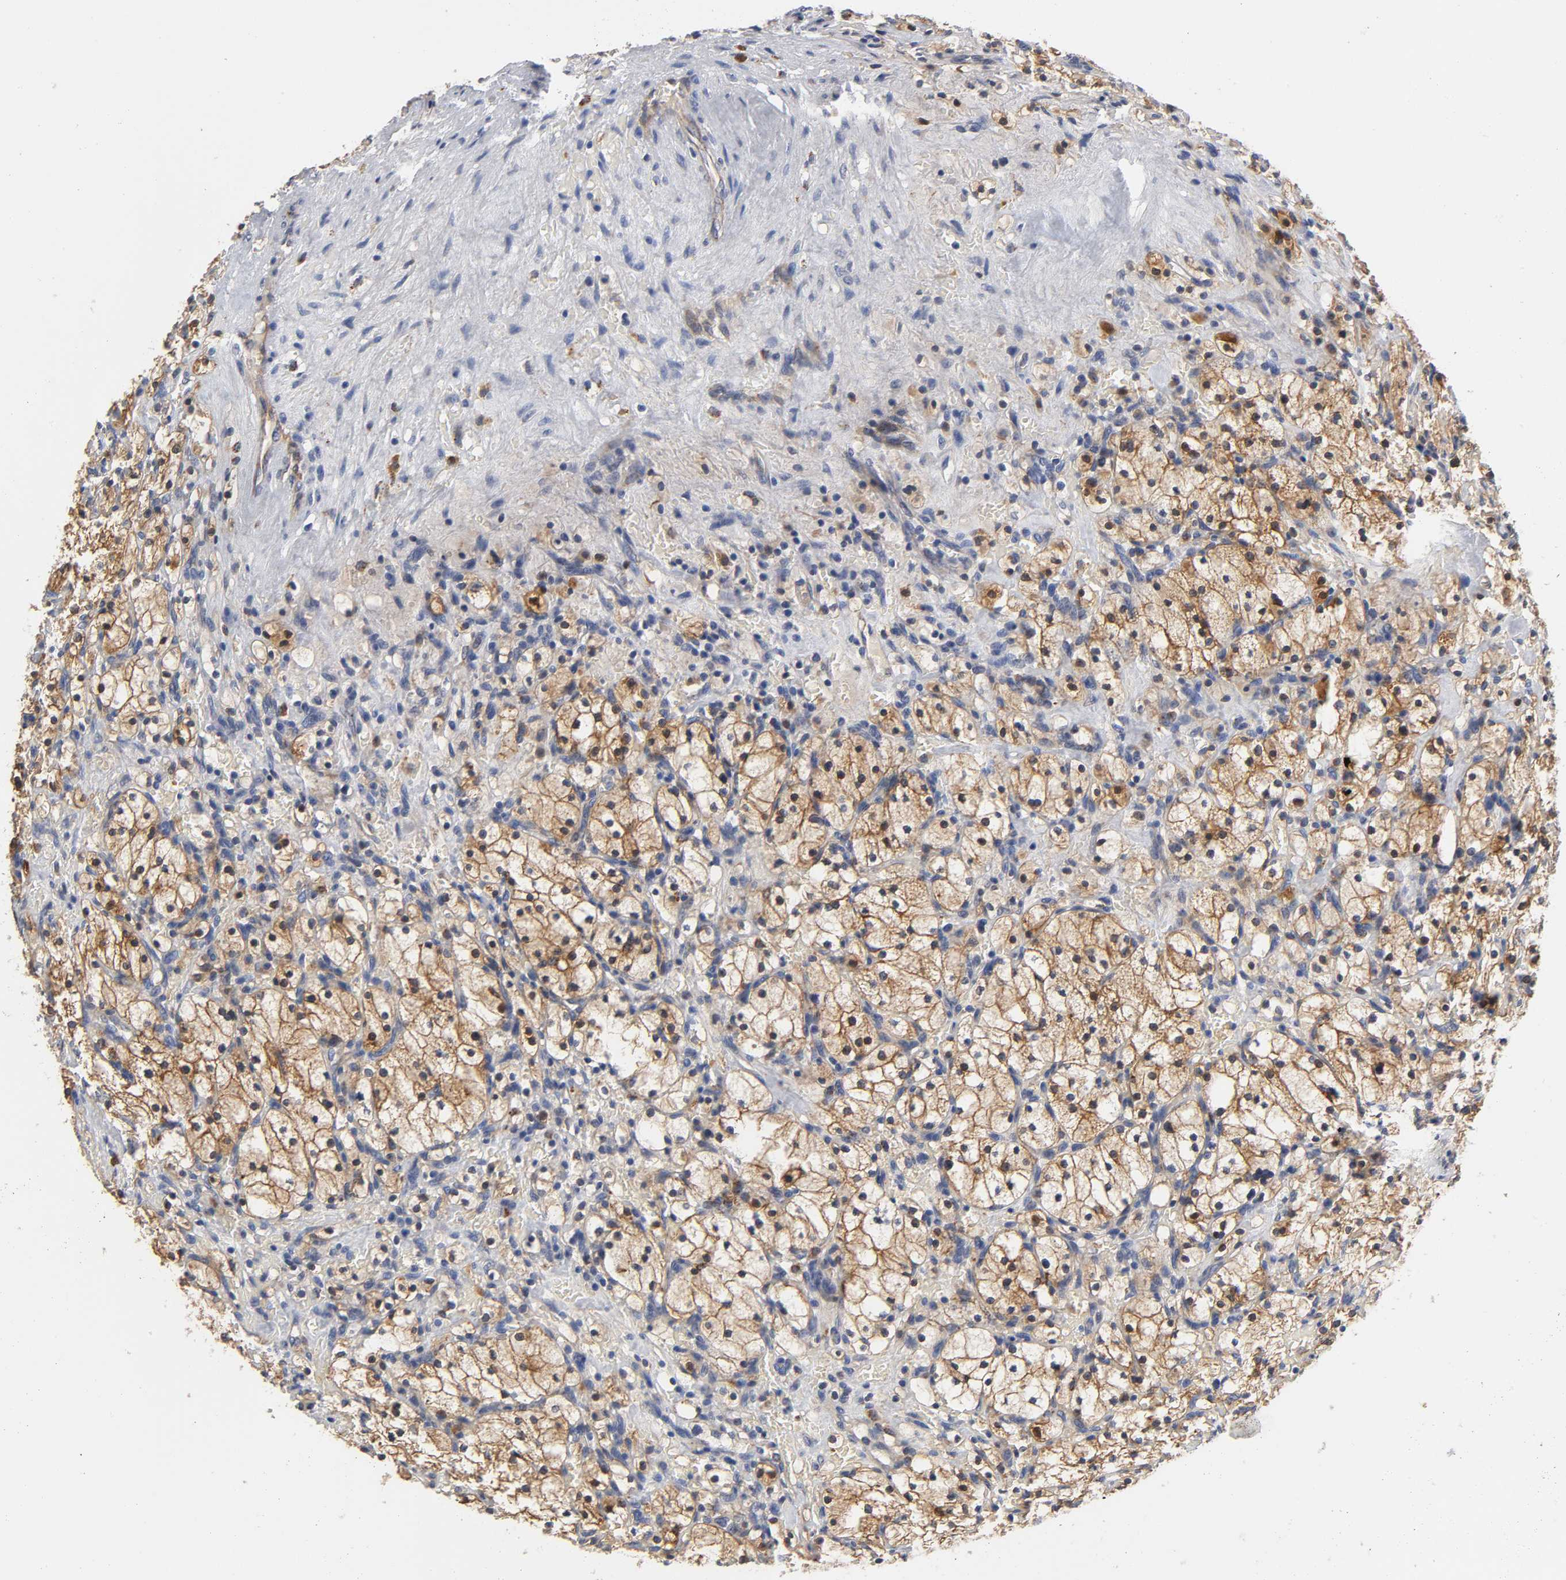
{"staining": {"intensity": "strong", "quantity": ">75%", "location": "cytoplasmic/membranous,nuclear"}, "tissue": "renal cancer", "cell_type": "Tumor cells", "image_type": "cancer", "snomed": [{"axis": "morphology", "description": "Adenocarcinoma, NOS"}, {"axis": "topography", "description": "Kidney"}], "caption": "The micrograph reveals immunohistochemical staining of renal adenocarcinoma. There is strong cytoplasmic/membranous and nuclear positivity is present in approximately >75% of tumor cells. (IHC, brightfield microscopy, high magnification).", "gene": "ISG15", "patient": {"sex": "female", "age": 83}}